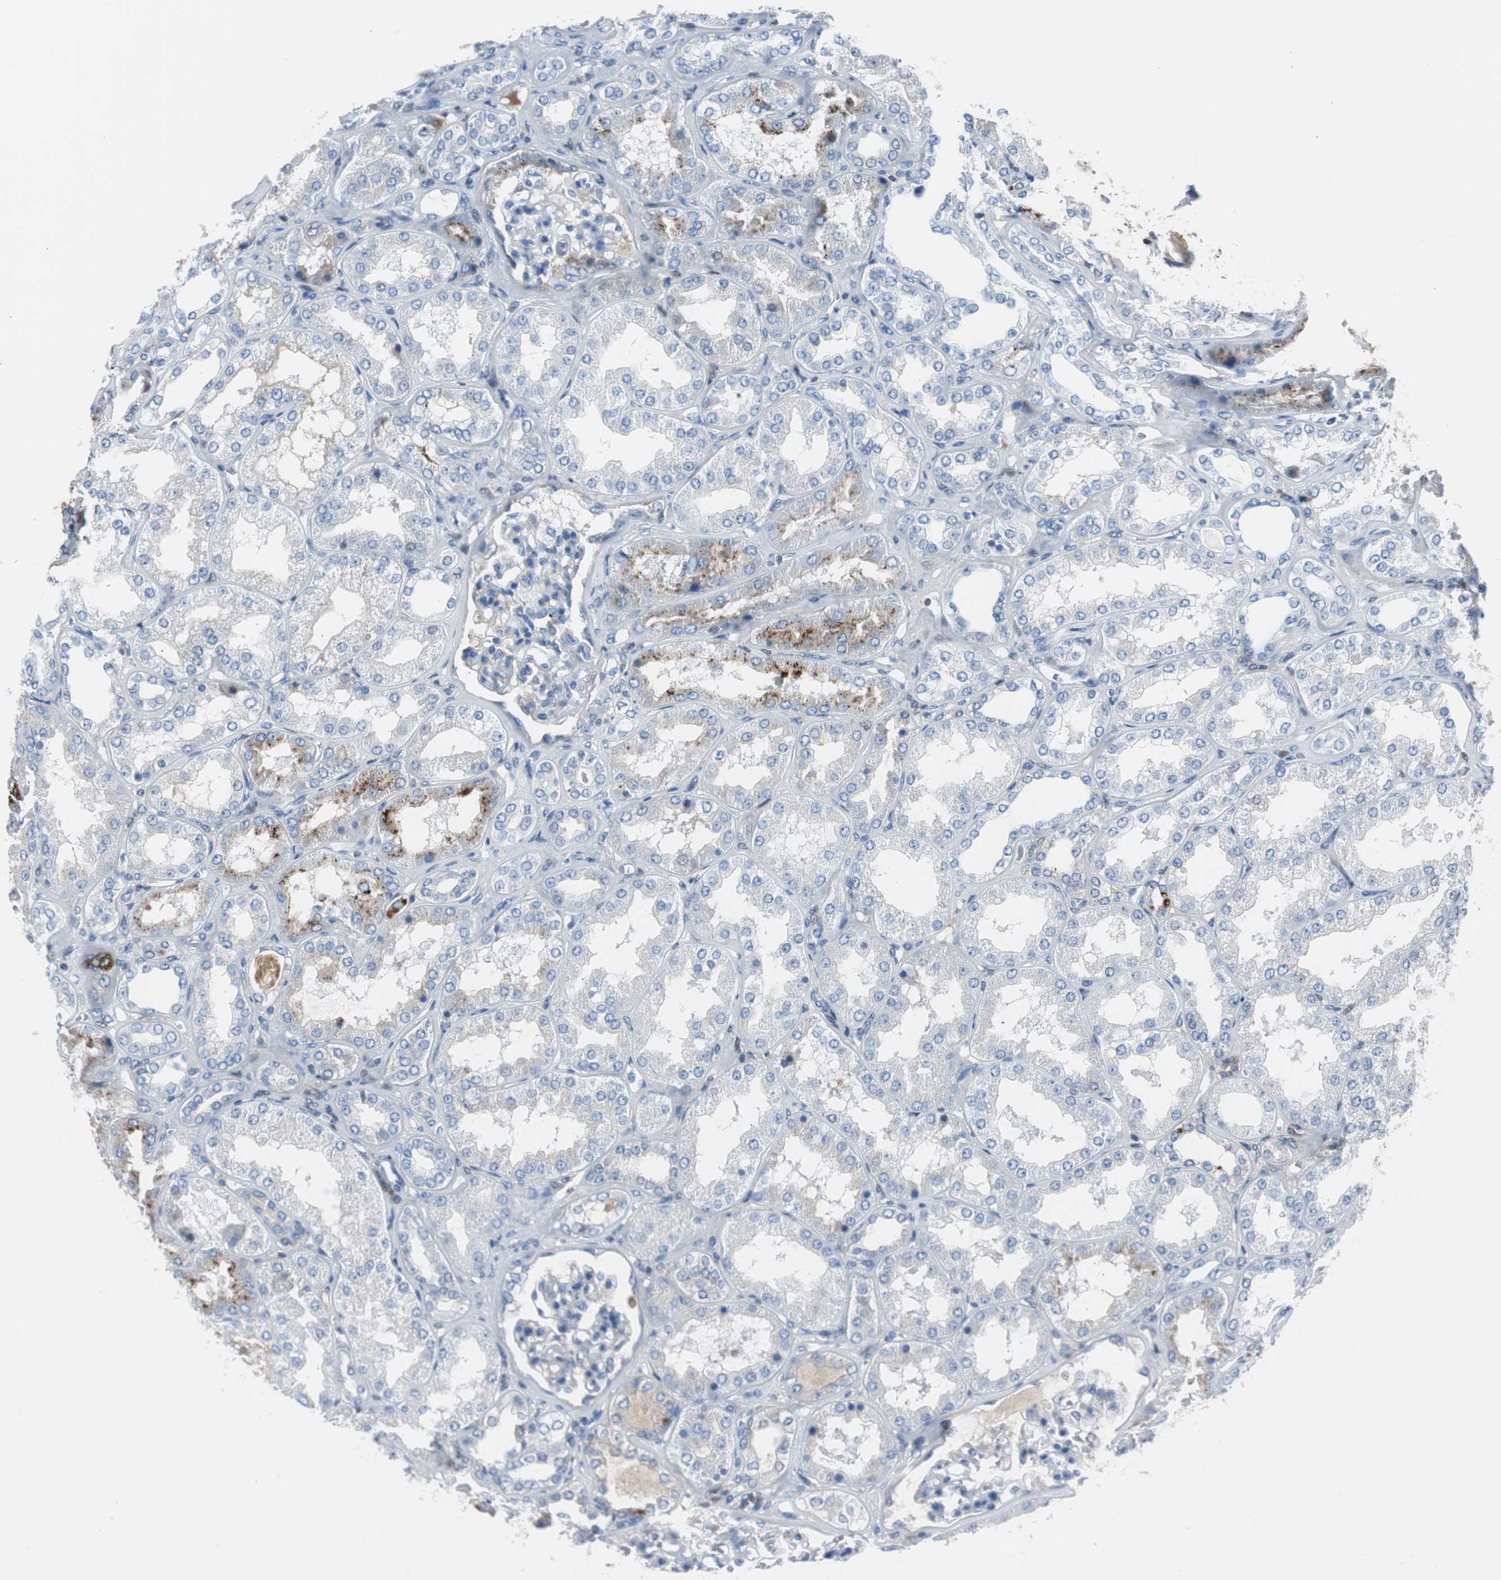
{"staining": {"intensity": "negative", "quantity": "none", "location": "none"}, "tissue": "kidney", "cell_type": "Cells in glomeruli", "image_type": "normal", "snomed": [{"axis": "morphology", "description": "Normal tissue, NOS"}, {"axis": "topography", "description": "Kidney"}], "caption": "Histopathology image shows no protein positivity in cells in glomeruli of unremarkable kidney.", "gene": "SERPINF1", "patient": {"sex": "female", "age": 56}}